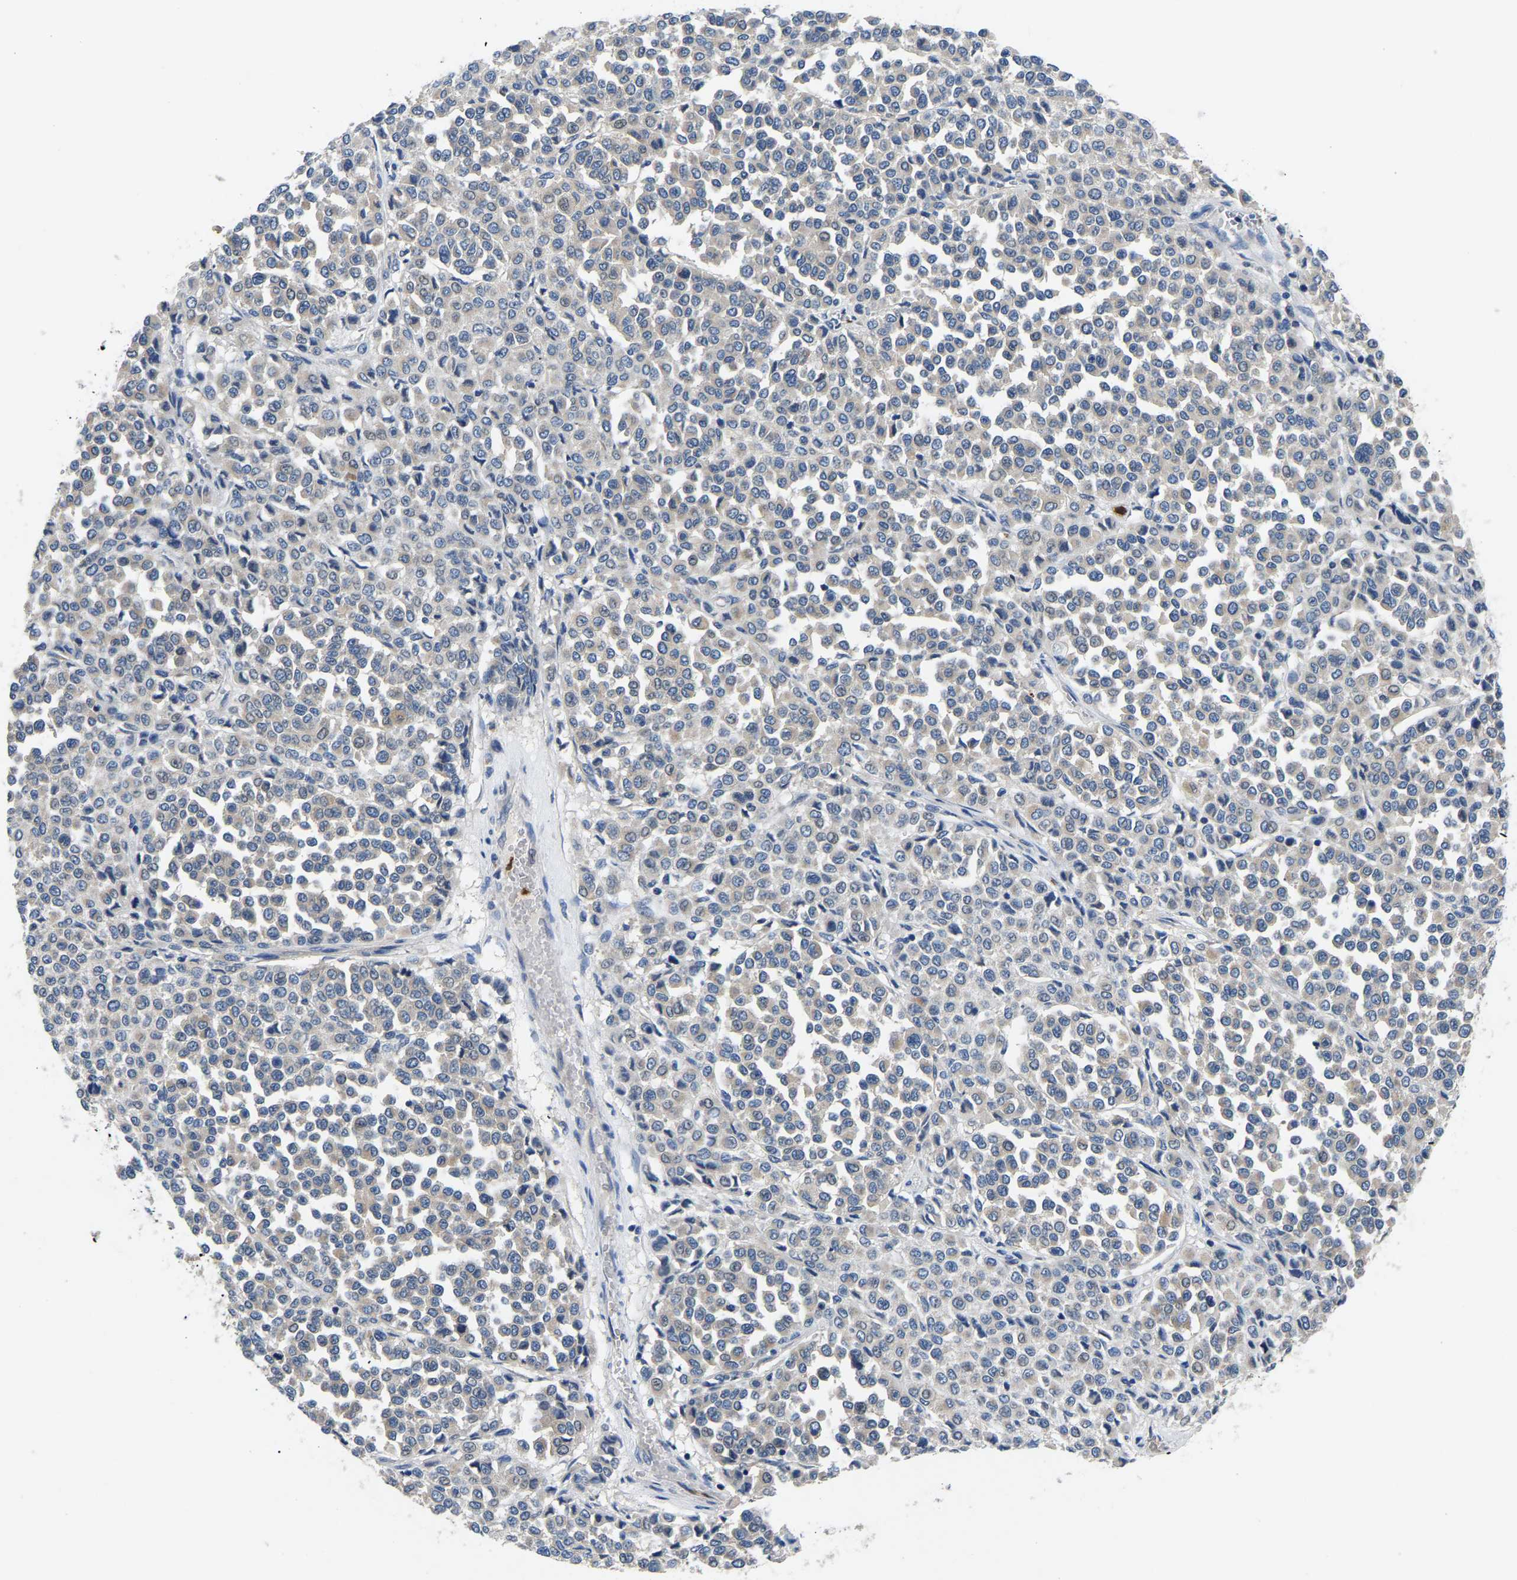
{"staining": {"intensity": "negative", "quantity": "none", "location": "none"}, "tissue": "melanoma", "cell_type": "Tumor cells", "image_type": "cancer", "snomed": [{"axis": "morphology", "description": "Malignant melanoma, Metastatic site"}, {"axis": "topography", "description": "Pancreas"}], "caption": "A histopathology image of malignant melanoma (metastatic site) stained for a protein exhibits no brown staining in tumor cells.", "gene": "TOR1B", "patient": {"sex": "female", "age": 30}}